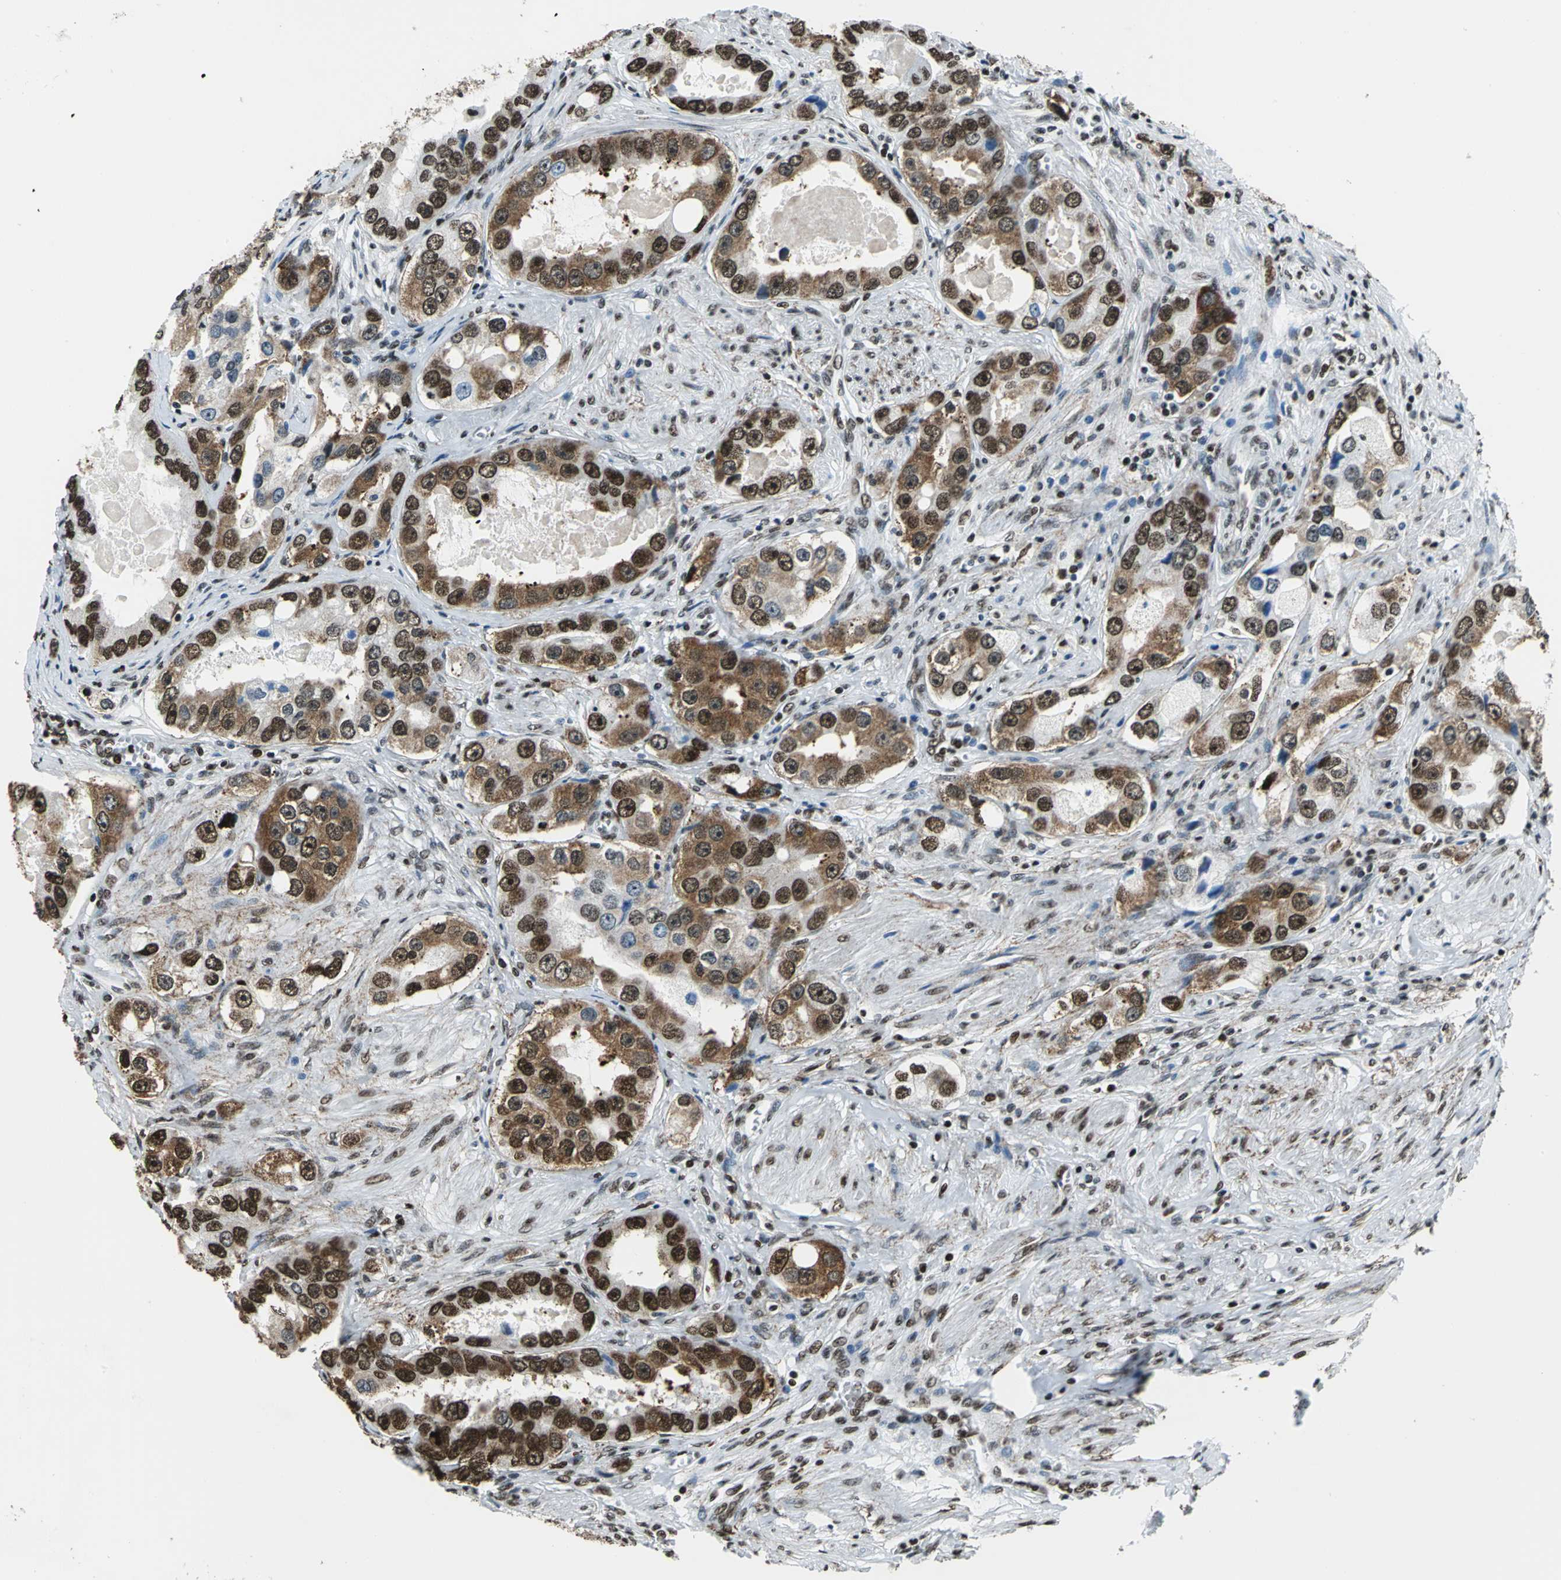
{"staining": {"intensity": "strong", "quantity": ">75%", "location": "cytoplasmic/membranous,nuclear"}, "tissue": "prostate cancer", "cell_type": "Tumor cells", "image_type": "cancer", "snomed": [{"axis": "morphology", "description": "Adenocarcinoma, High grade"}, {"axis": "topography", "description": "Prostate"}], "caption": "Prostate cancer stained with IHC shows strong cytoplasmic/membranous and nuclear expression in about >75% of tumor cells.", "gene": "APEX1", "patient": {"sex": "male", "age": 63}}